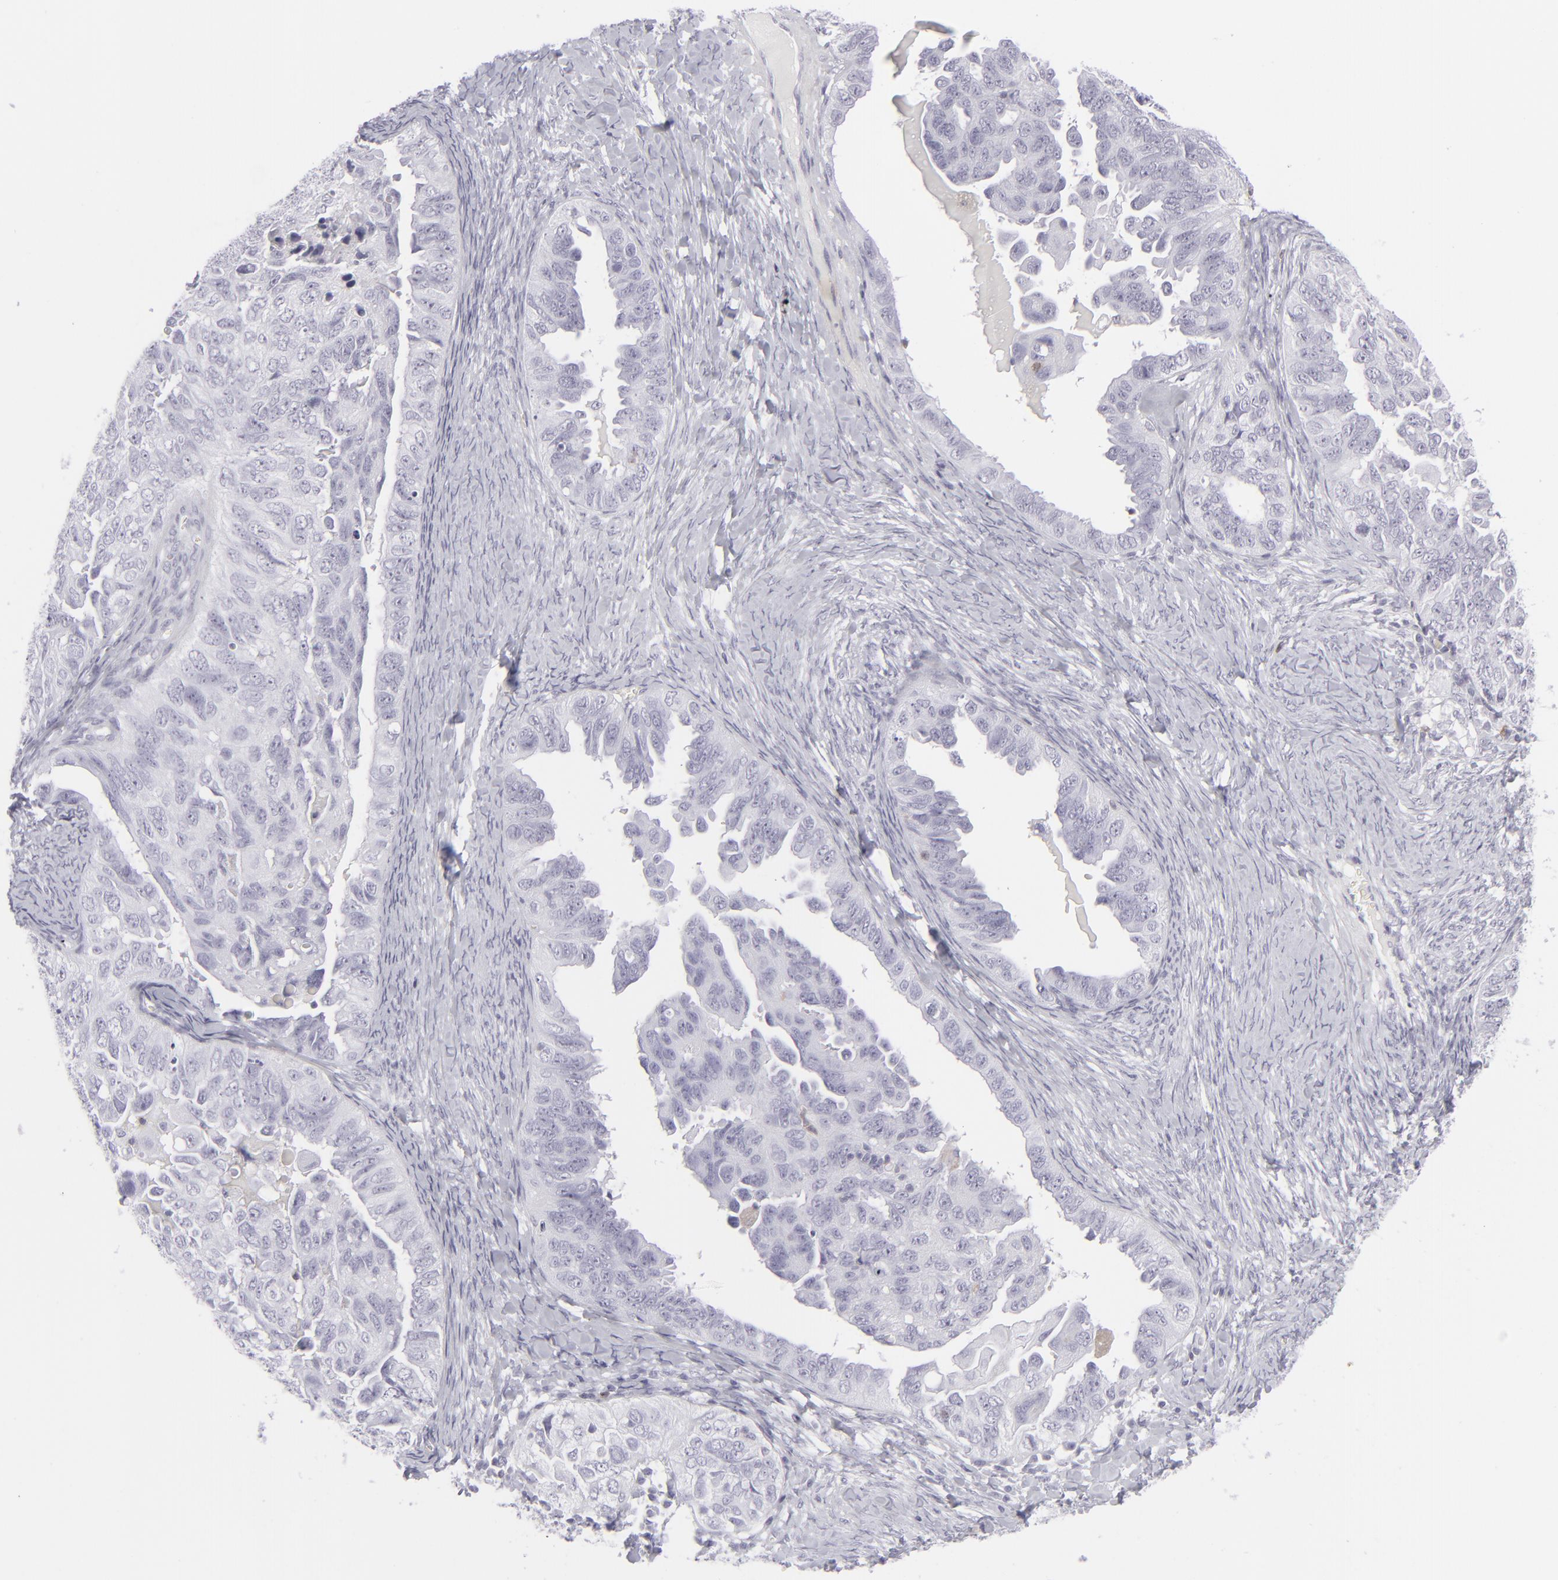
{"staining": {"intensity": "negative", "quantity": "none", "location": "none"}, "tissue": "ovarian cancer", "cell_type": "Tumor cells", "image_type": "cancer", "snomed": [{"axis": "morphology", "description": "Cystadenocarcinoma, serous, NOS"}, {"axis": "topography", "description": "Ovary"}], "caption": "High power microscopy histopathology image of an immunohistochemistry (IHC) micrograph of serous cystadenocarcinoma (ovarian), revealing no significant expression in tumor cells. (Brightfield microscopy of DAB immunohistochemistry at high magnification).", "gene": "CD7", "patient": {"sex": "female", "age": 82}}